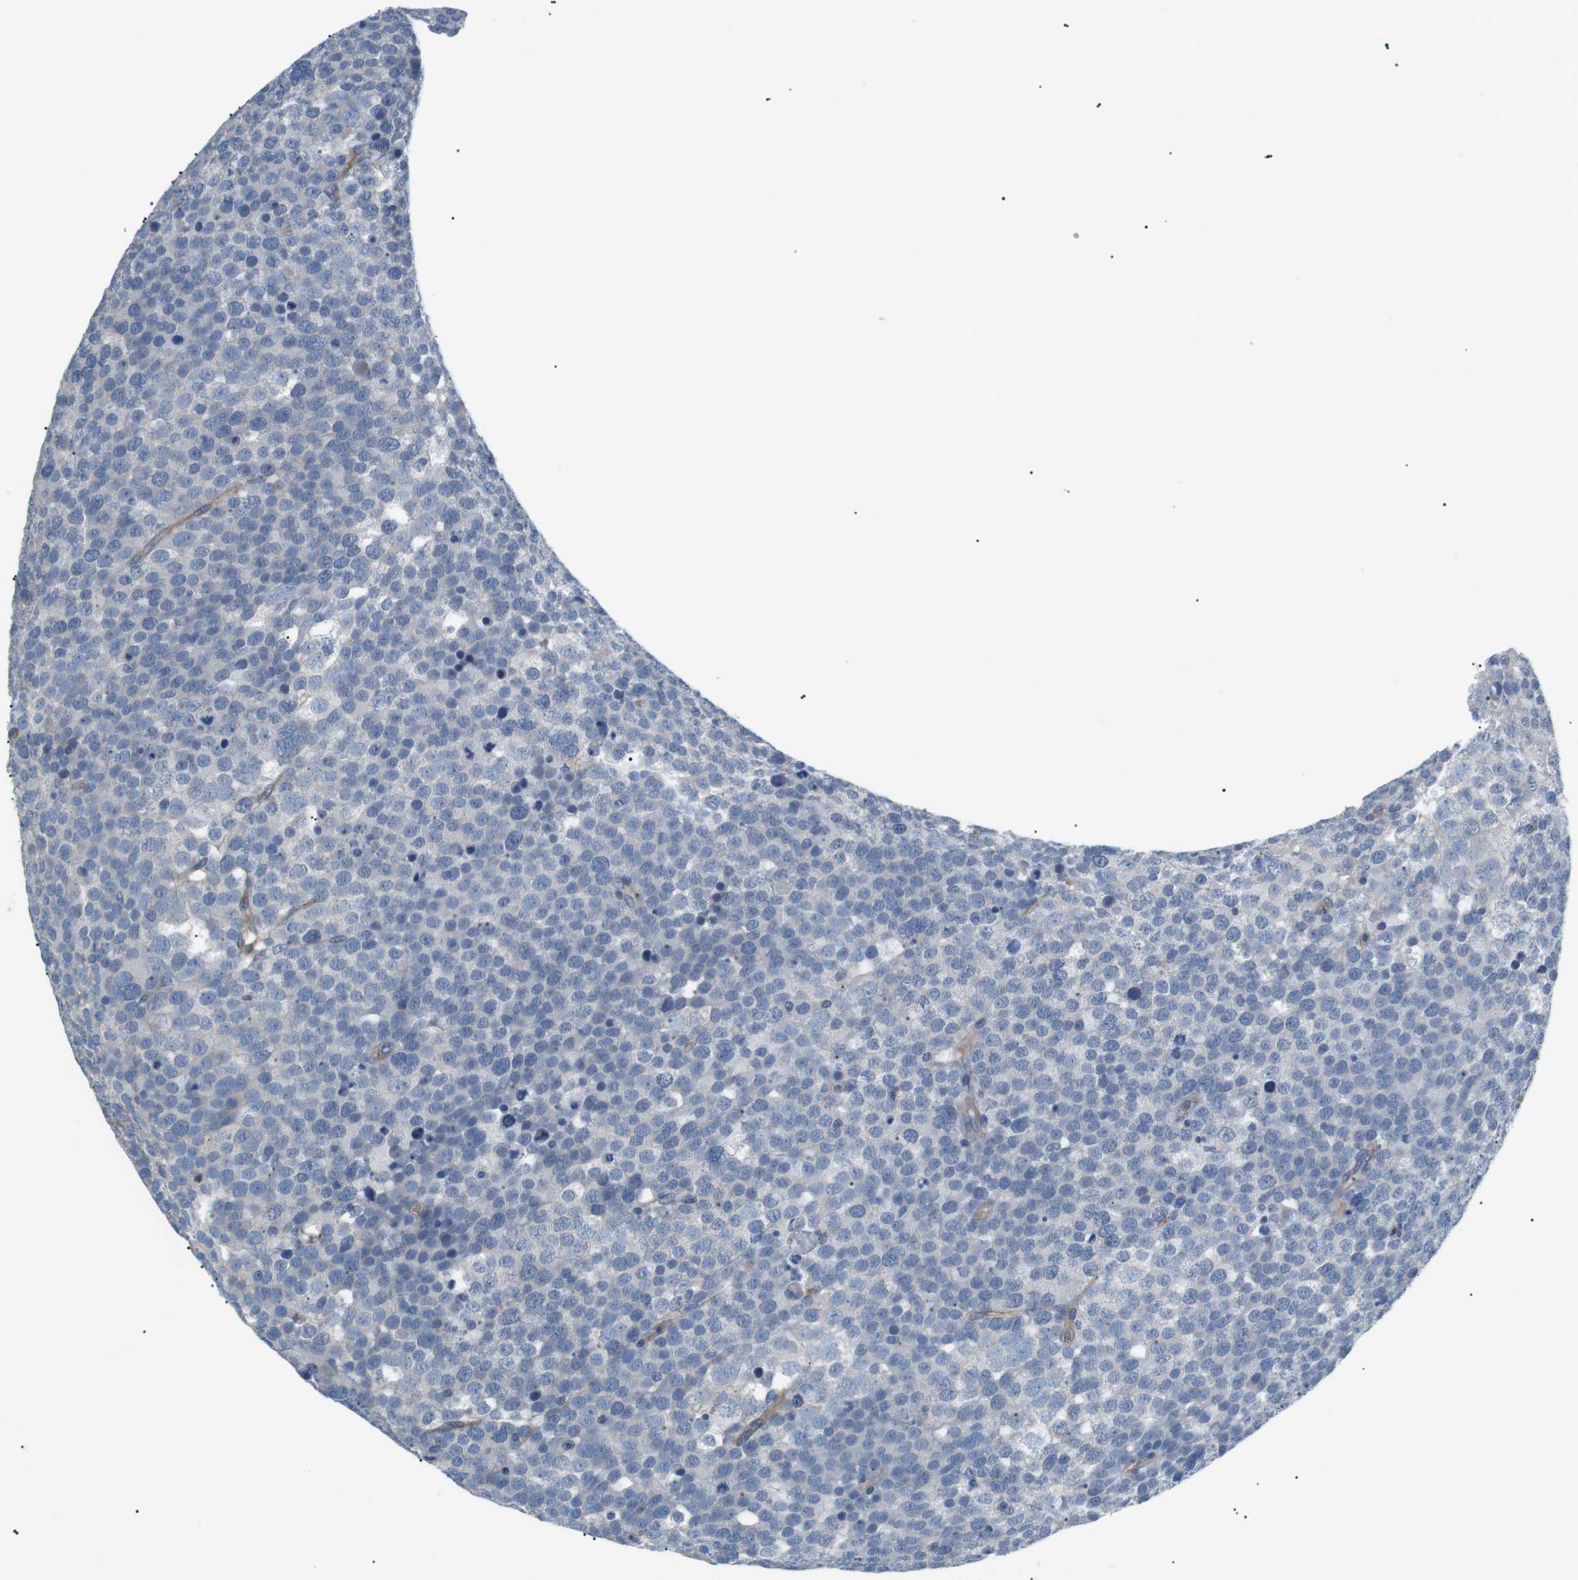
{"staining": {"intensity": "negative", "quantity": "none", "location": "none"}, "tissue": "testis cancer", "cell_type": "Tumor cells", "image_type": "cancer", "snomed": [{"axis": "morphology", "description": "Seminoma, NOS"}, {"axis": "topography", "description": "Testis"}], "caption": "The image exhibits no staining of tumor cells in testis cancer (seminoma).", "gene": "ADCY10", "patient": {"sex": "male", "age": 71}}